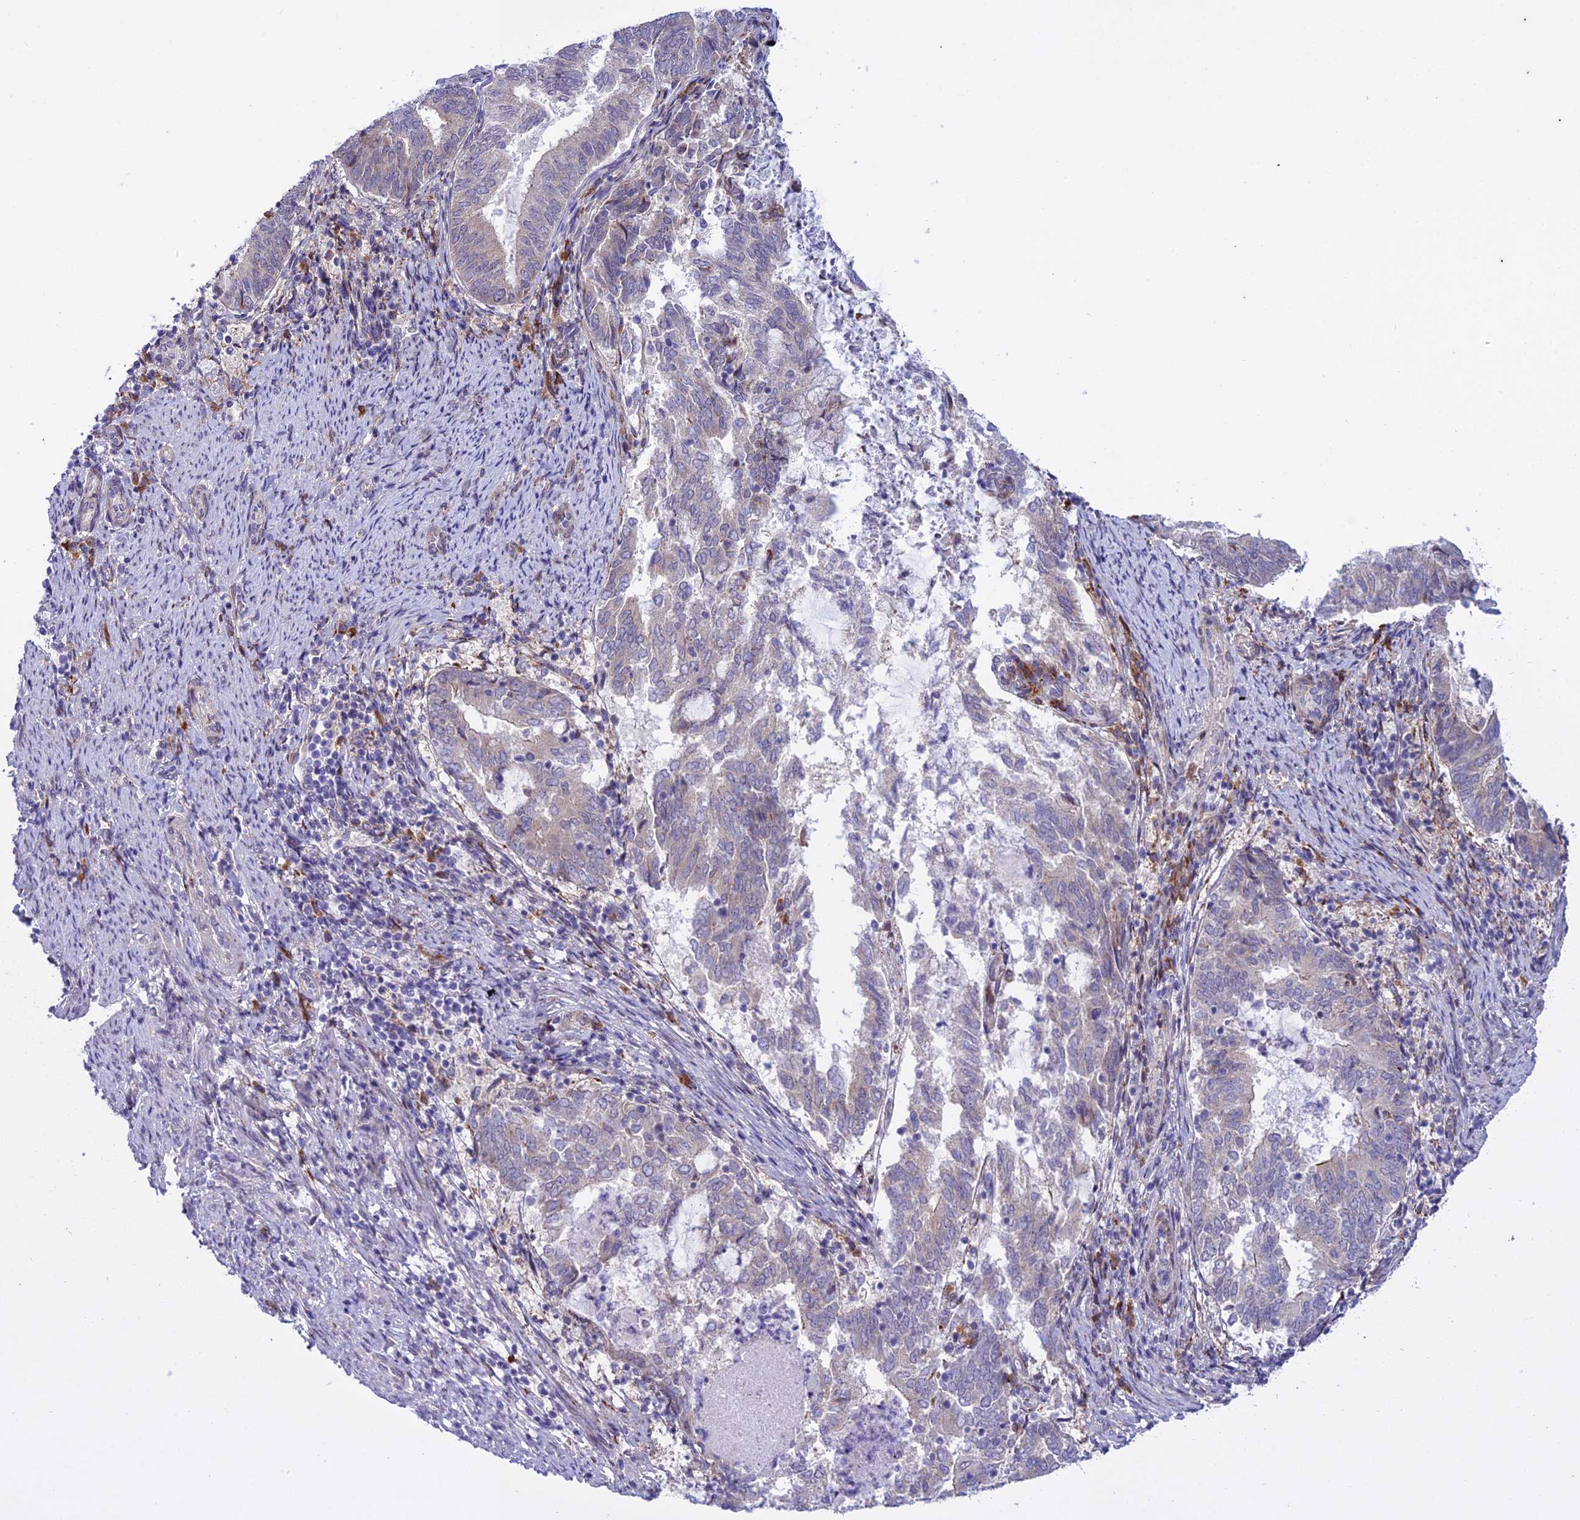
{"staining": {"intensity": "weak", "quantity": "<25%", "location": "cytoplasmic/membranous"}, "tissue": "endometrial cancer", "cell_type": "Tumor cells", "image_type": "cancer", "snomed": [{"axis": "morphology", "description": "Adenocarcinoma, NOS"}, {"axis": "topography", "description": "Endometrium"}], "caption": "This is a image of immunohistochemistry staining of endometrial cancer (adenocarcinoma), which shows no expression in tumor cells.", "gene": "NEURL2", "patient": {"sex": "female", "age": 80}}